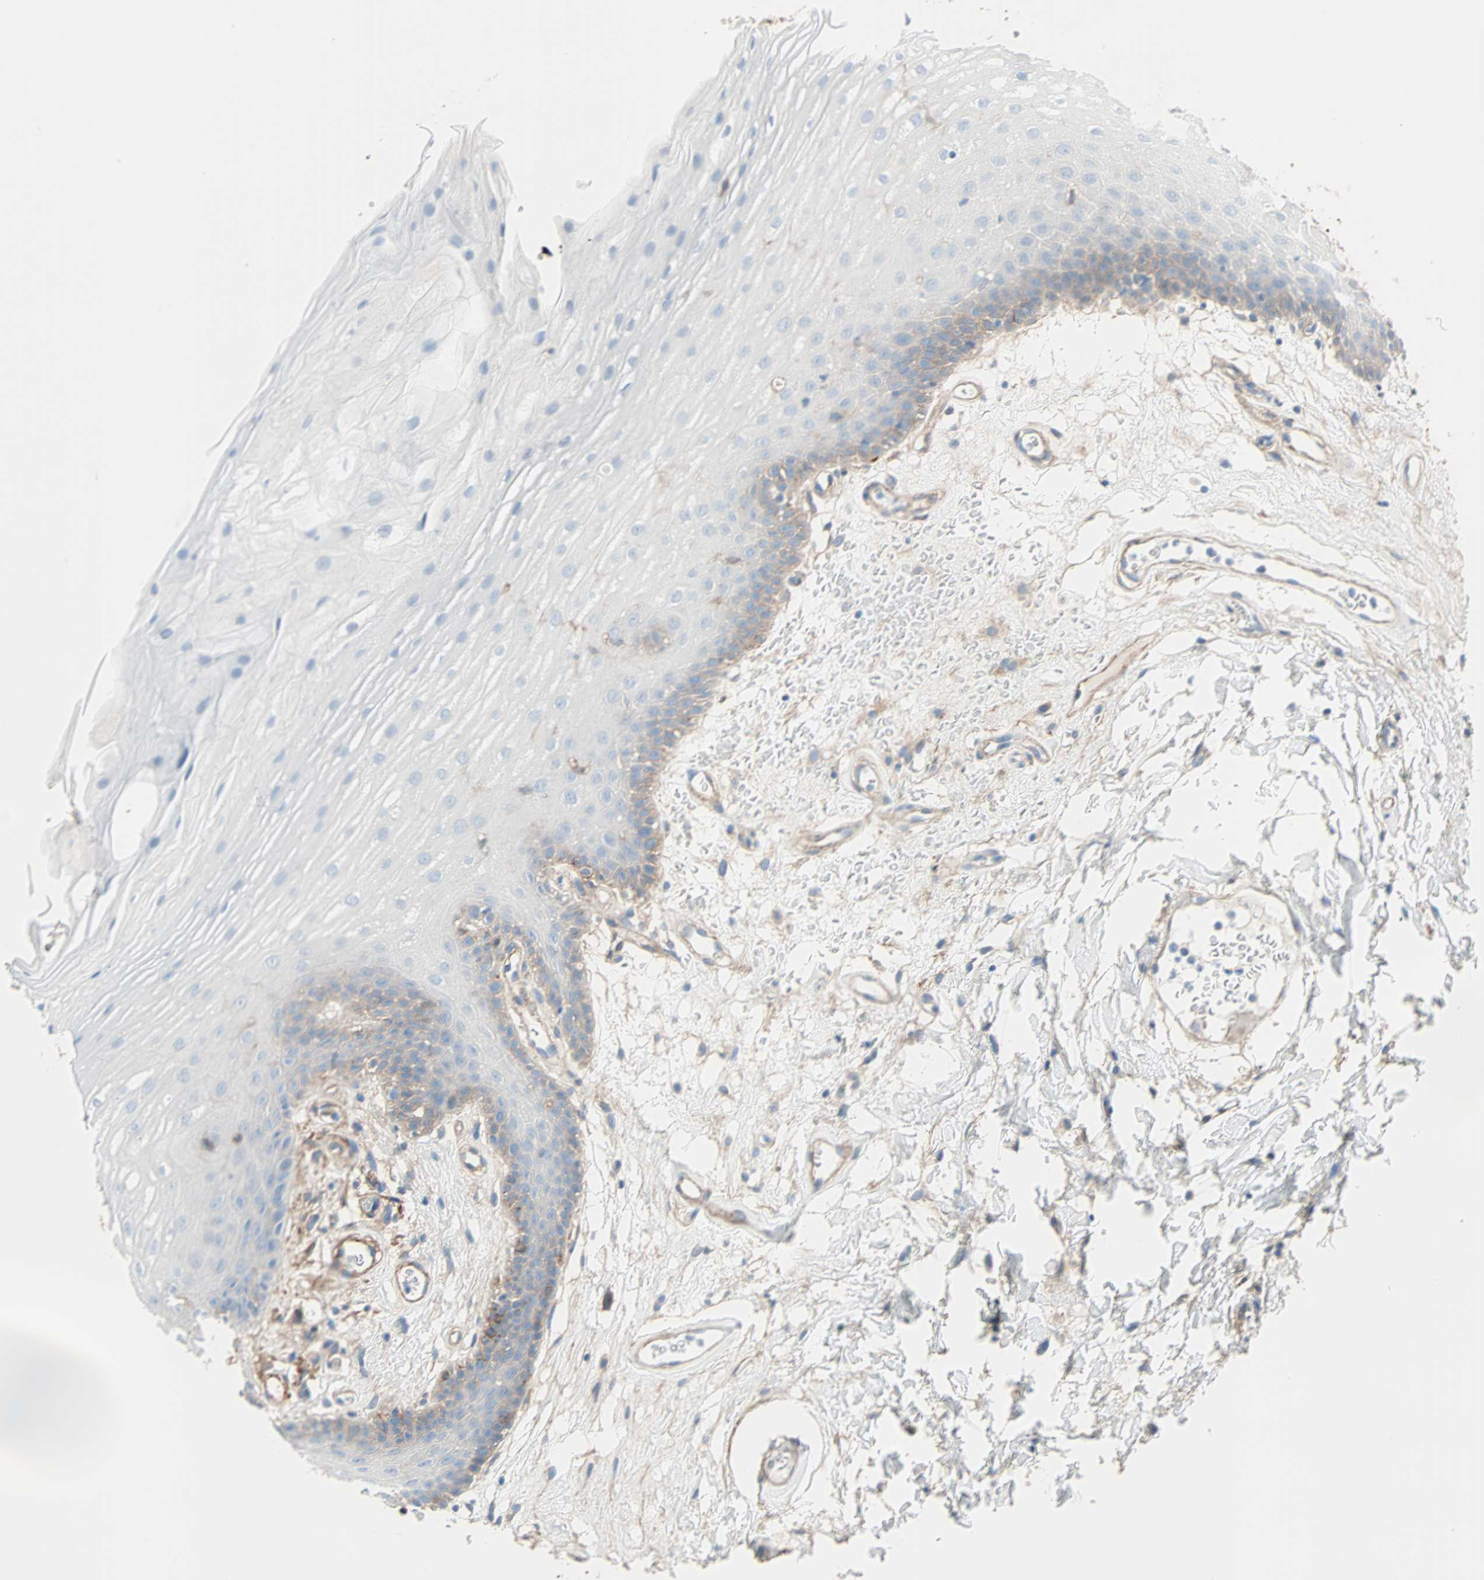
{"staining": {"intensity": "moderate", "quantity": "<25%", "location": "cytoplasmic/membranous"}, "tissue": "oral mucosa", "cell_type": "Squamous epithelial cells", "image_type": "normal", "snomed": [{"axis": "morphology", "description": "Normal tissue, NOS"}, {"axis": "morphology", "description": "Squamous cell carcinoma, NOS"}, {"axis": "topography", "description": "Skeletal muscle"}, {"axis": "topography", "description": "Oral tissue"}], "caption": "The photomicrograph demonstrates a brown stain indicating the presence of a protein in the cytoplasmic/membranous of squamous epithelial cells in oral mucosa.", "gene": "EPB41L2", "patient": {"sex": "male", "age": 71}}